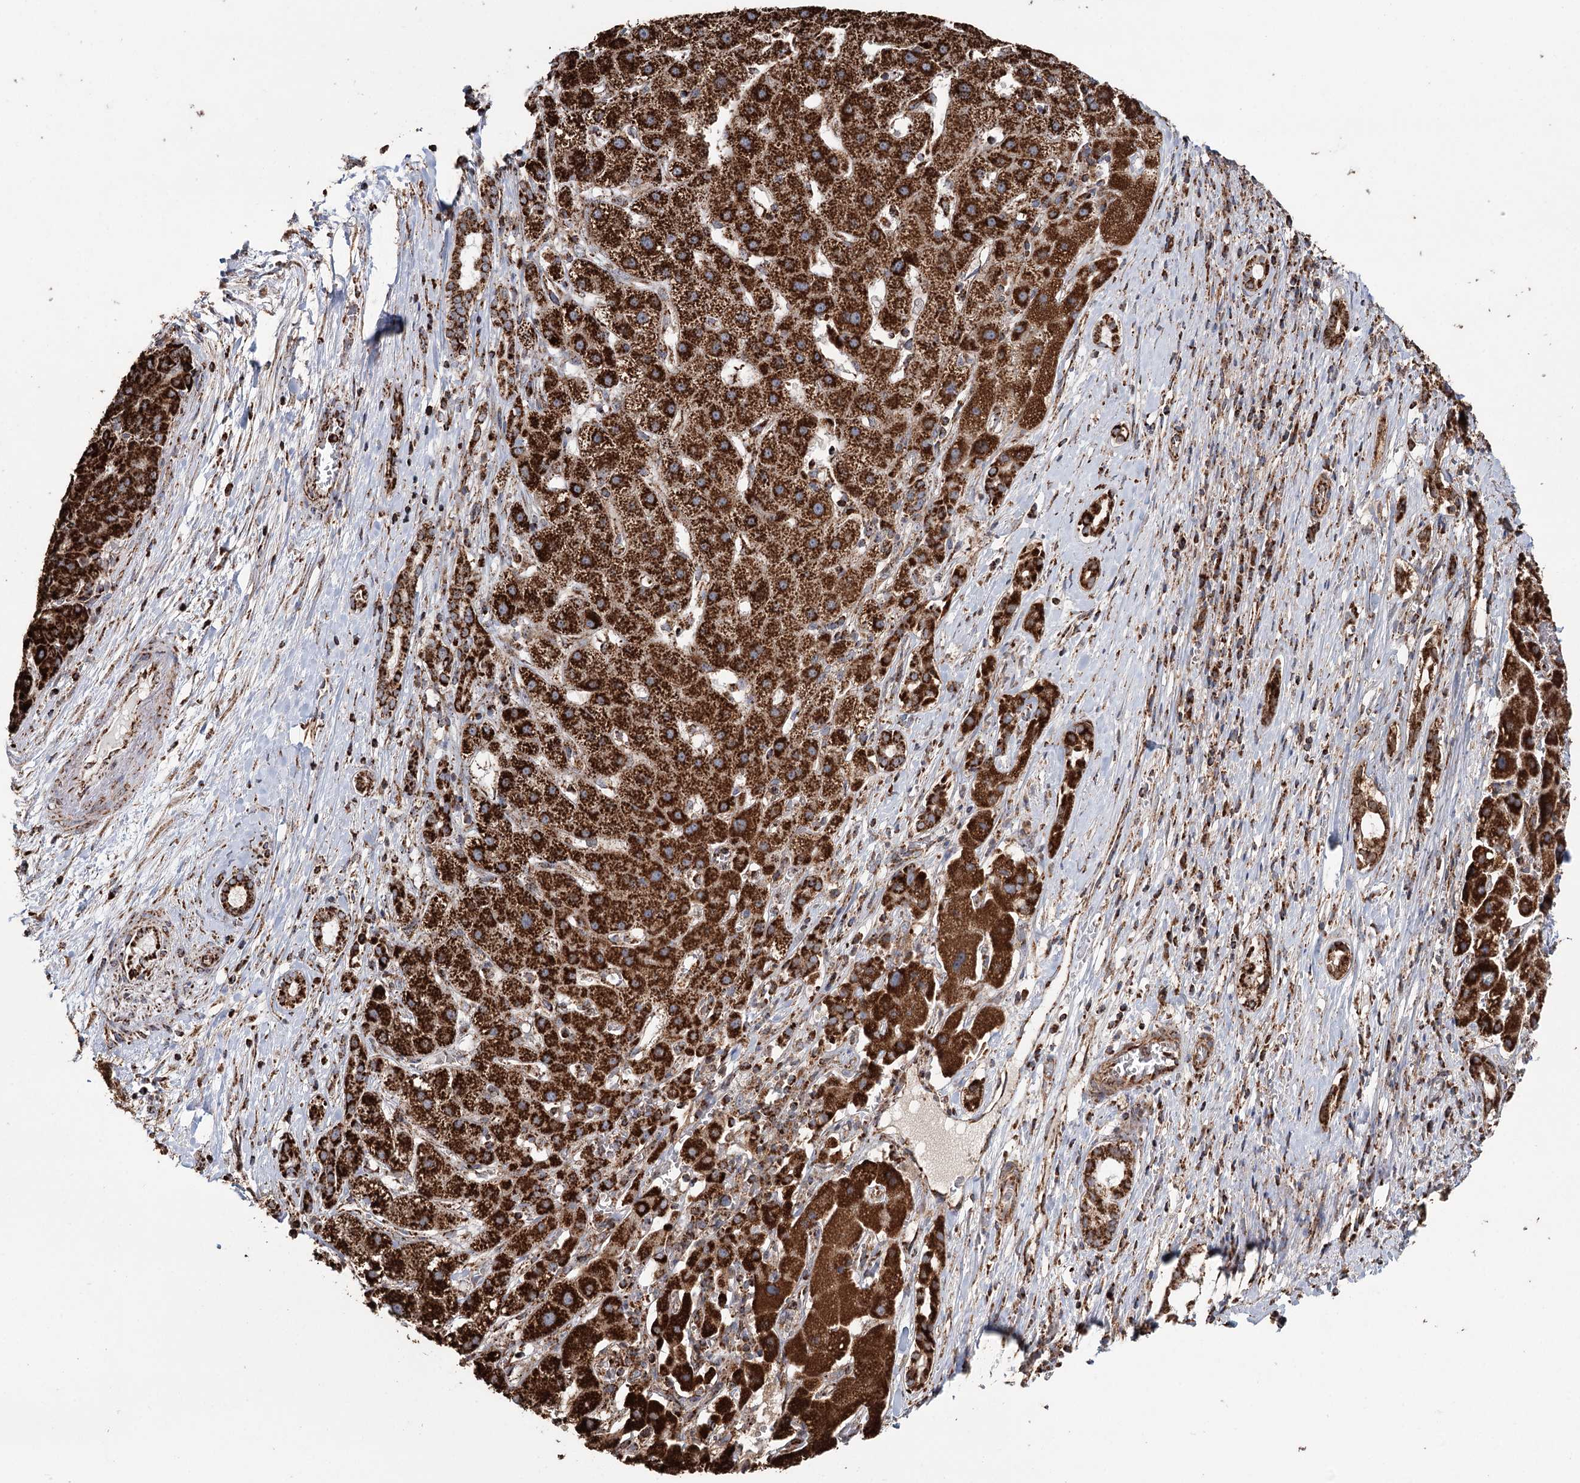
{"staining": {"intensity": "strong", "quantity": ">75%", "location": "cytoplasmic/membranous"}, "tissue": "liver cancer", "cell_type": "Tumor cells", "image_type": "cancer", "snomed": [{"axis": "morphology", "description": "Carcinoma, Hepatocellular, NOS"}, {"axis": "topography", "description": "Liver"}], "caption": "Immunohistochemistry (IHC) of human hepatocellular carcinoma (liver) shows high levels of strong cytoplasmic/membranous positivity in about >75% of tumor cells.", "gene": "APH1A", "patient": {"sex": "male", "age": 65}}